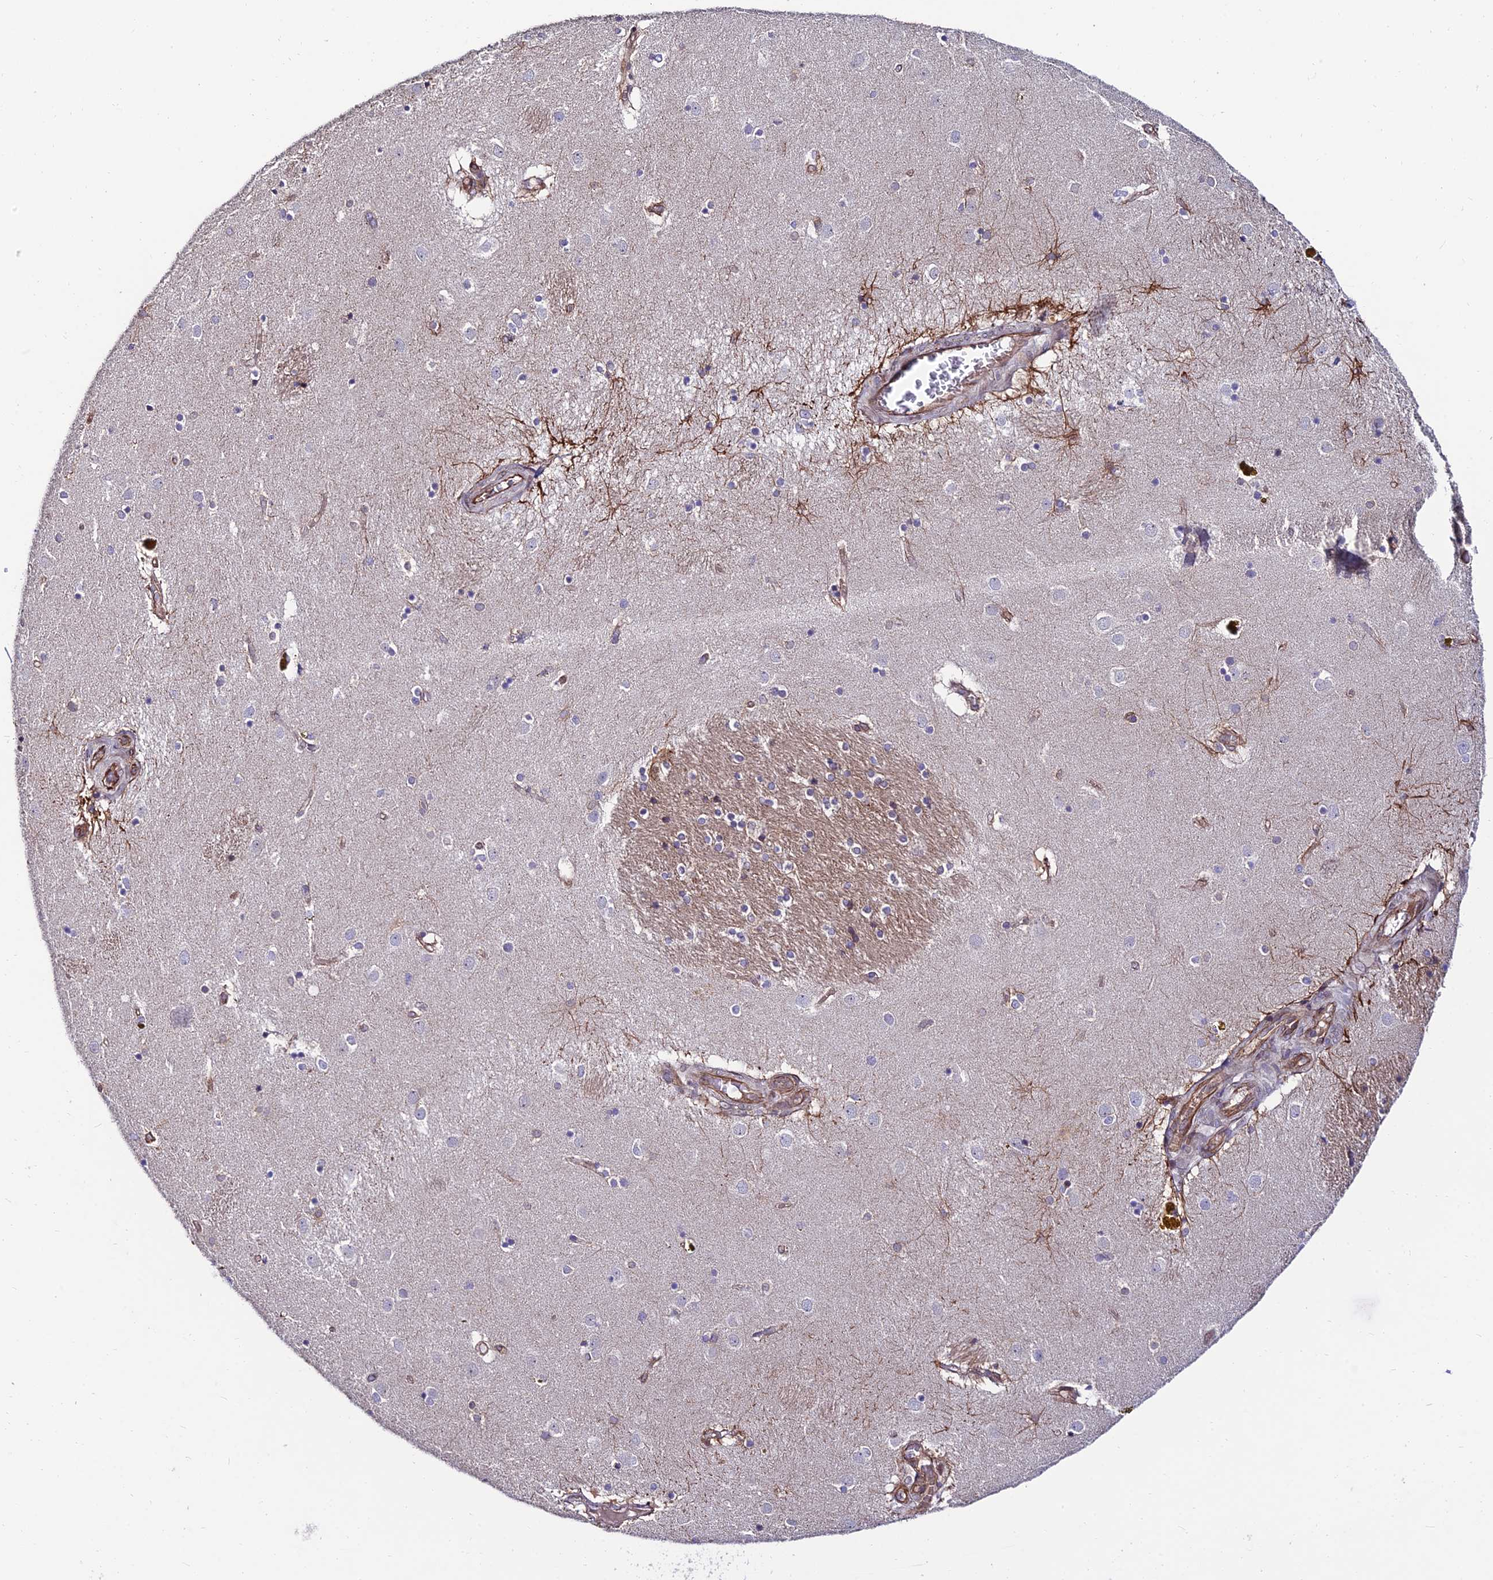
{"staining": {"intensity": "negative", "quantity": "none", "location": "none"}, "tissue": "caudate", "cell_type": "Glial cells", "image_type": "normal", "snomed": [{"axis": "morphology", "description": "Normal tissue, NOS"}, {"axis": "topography", "description": "Lateral ventricle wall"}], "caption": "Human caudate stained for a protein using IHC shows no positivity in glial cells.", "gene": "EXOC3L4", "patient": {"sex": "male", "age": 70}}